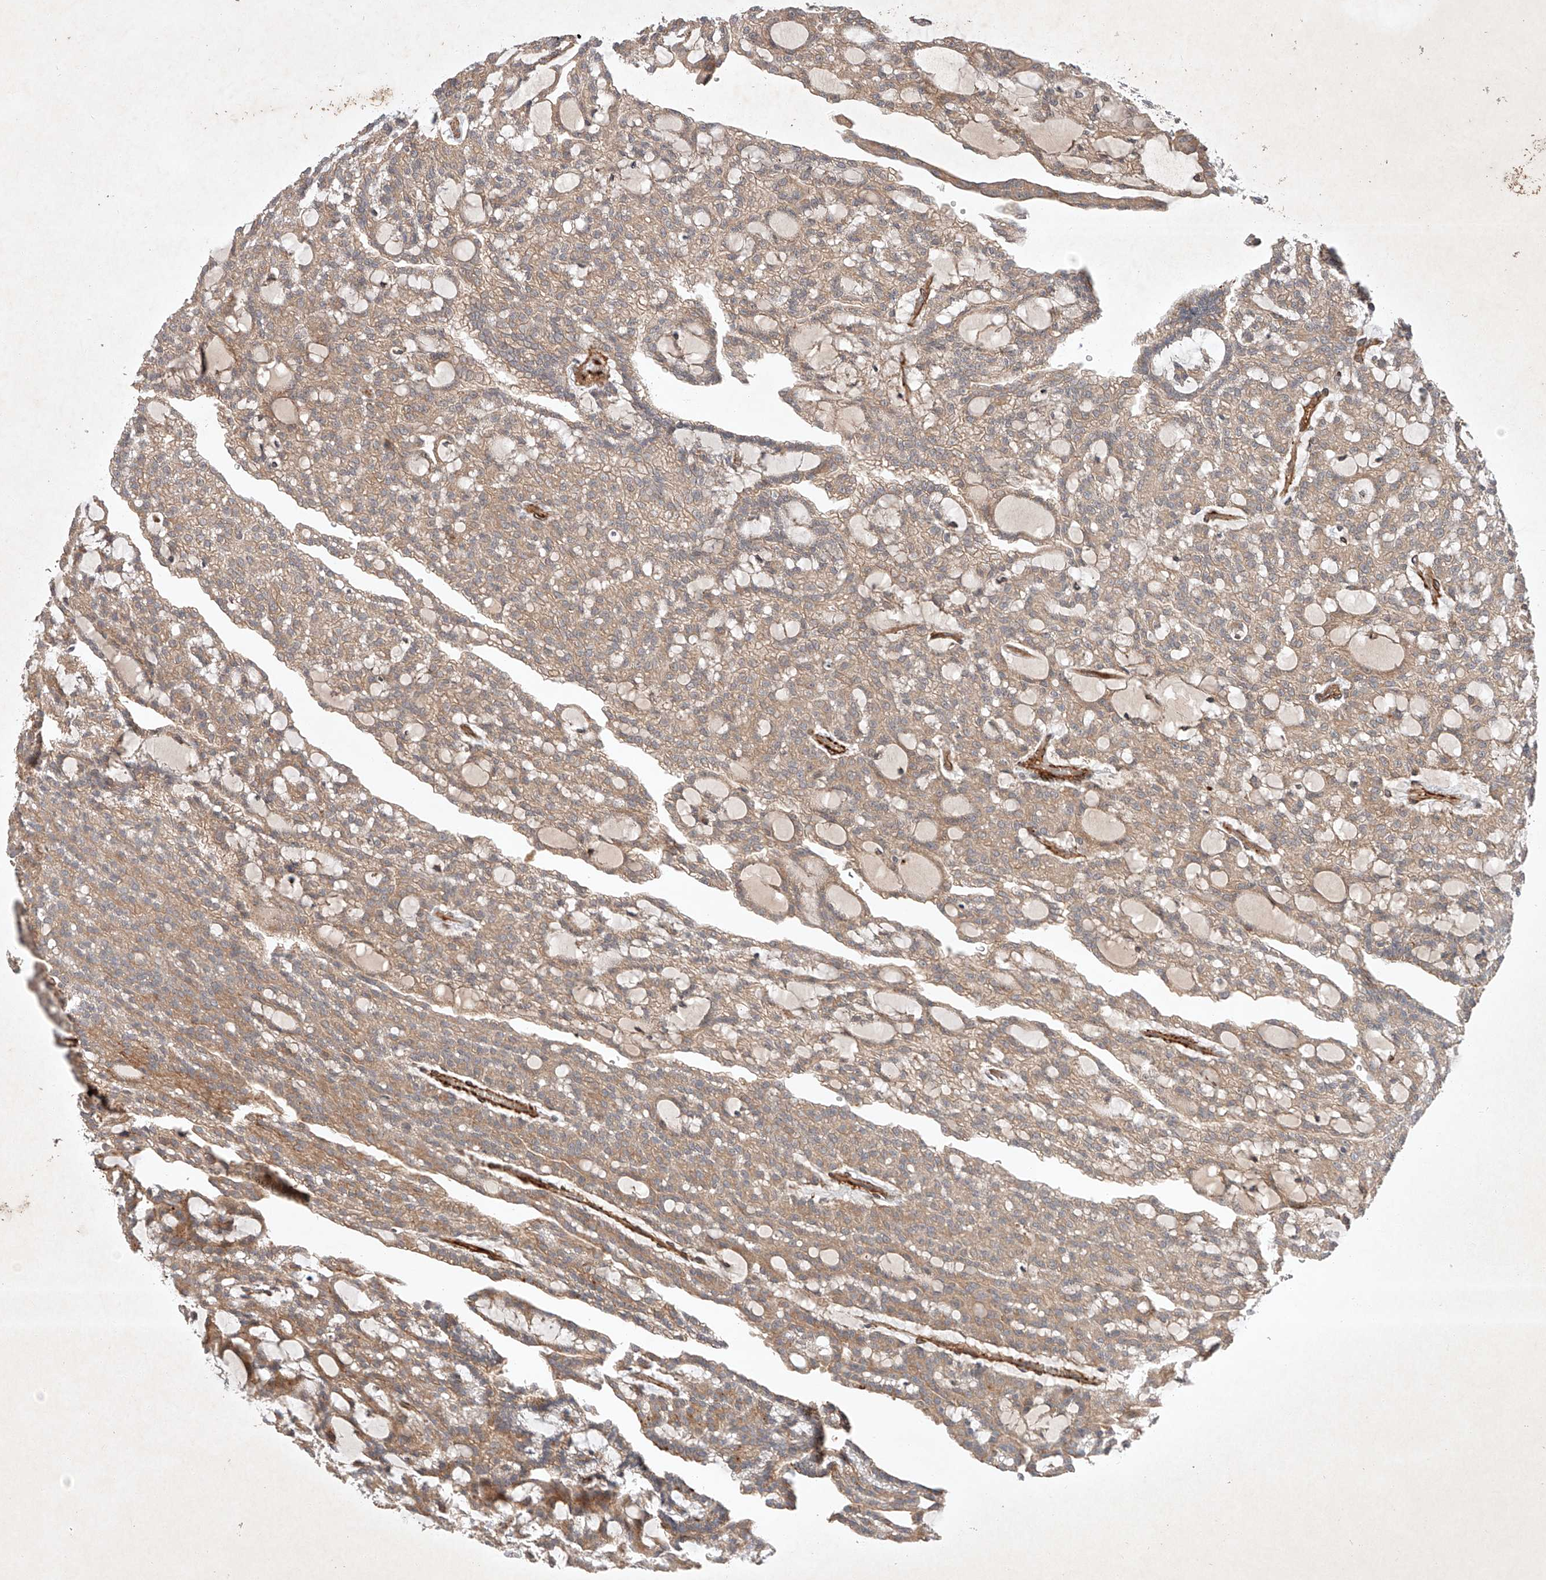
{"staining": {"intensity": "moderate", "quantity": ">75%", "location": "cytoplasmic/membranous"}, "tissue": "renal cancer", "cell_type": "Tumor cells", "image_type": "cancer", "snomed": [{"axis": "morphology", "description": "Adenocarcinoma, NOS"}, {"axis": "topography", "description": "Kidney"}], "caption": "Renal cancer stained with DAB (3,3'-diaminobenzidine) IHC shows medium levels of moderate cytoplasmic/membranous positivity in about >75% of tumor cells. Immunohistochemistry stains the protein in brown and the nuclei are stained blue.", "gene": "ARHGAP33", "patient": {"sex": "male", "age": 63}}